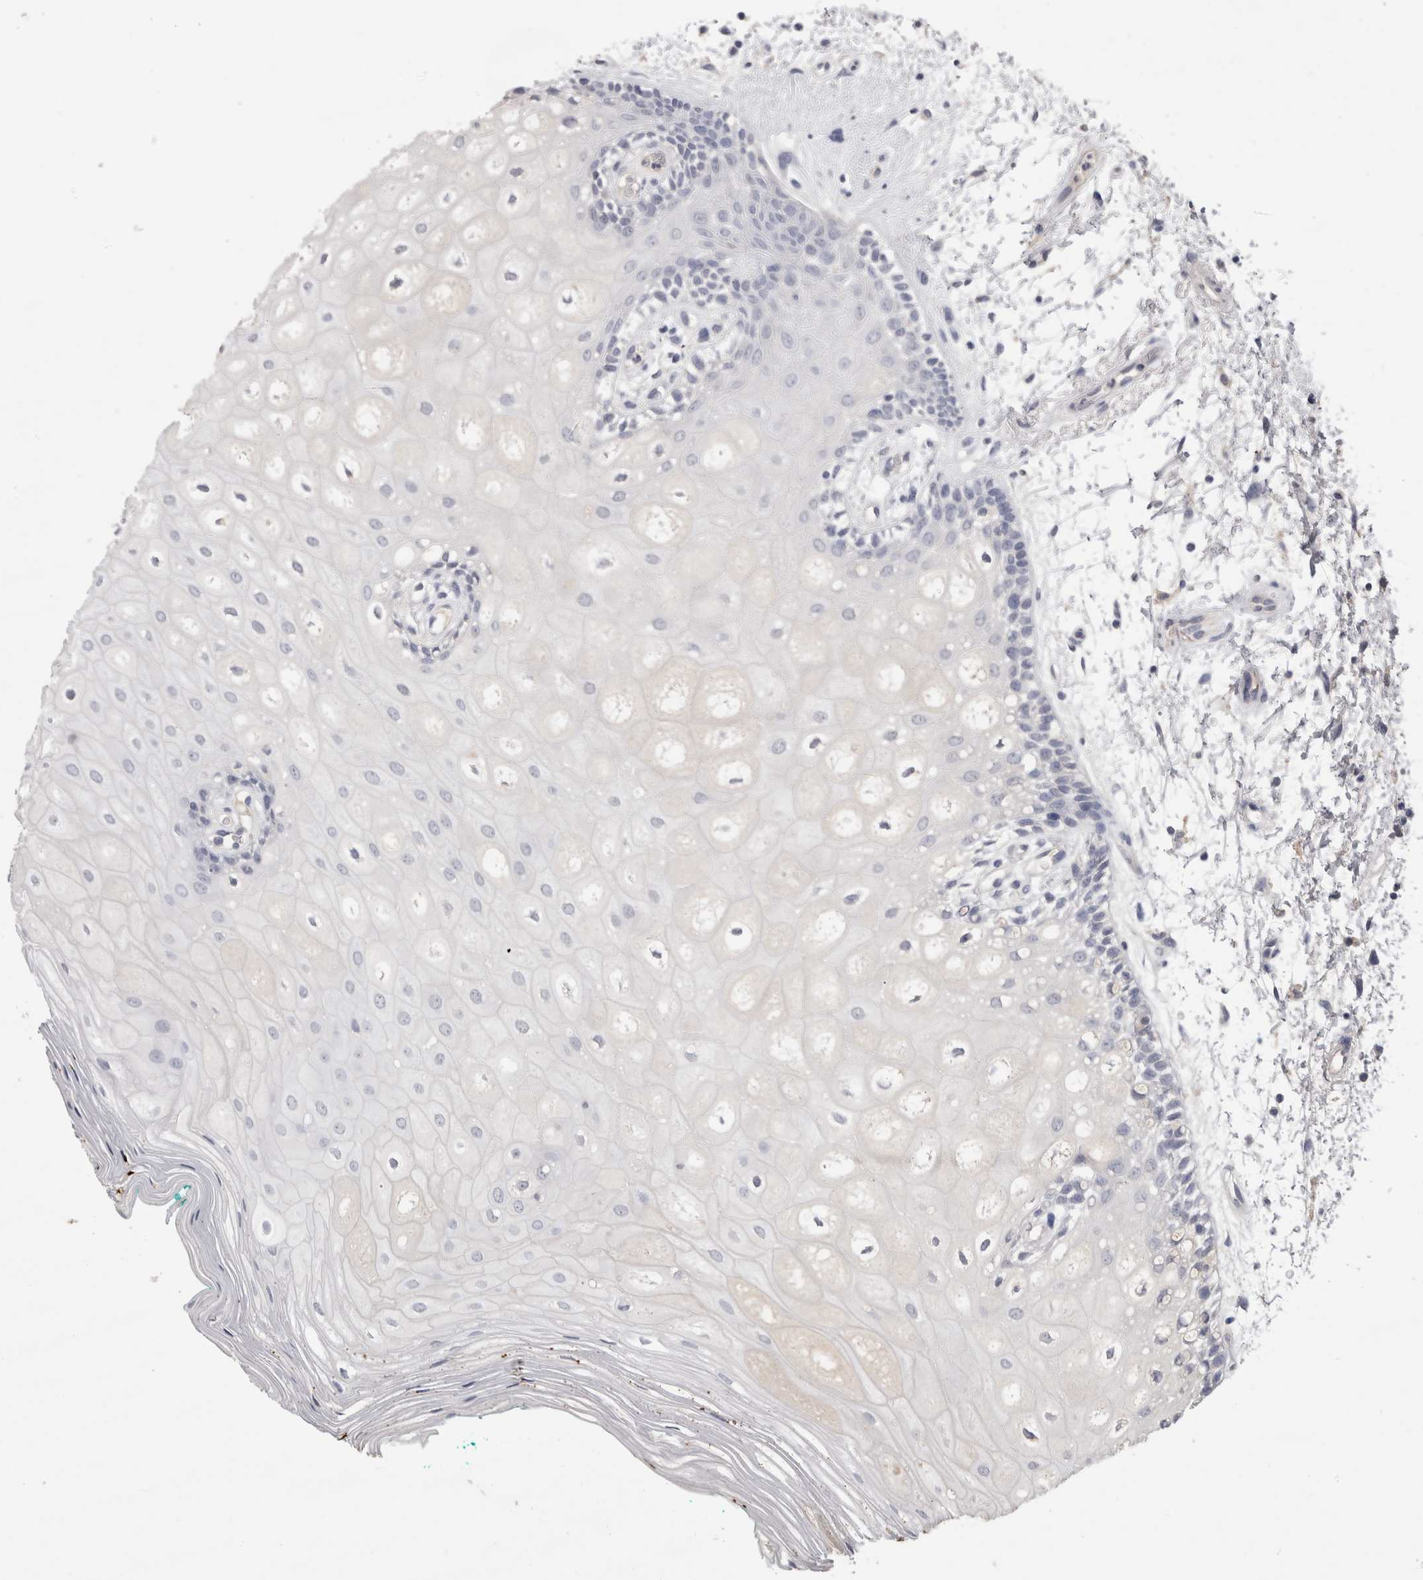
{"staining": {"intensity": "negative", "quantity": "none", "location": "none"}, "tissue": "oral mucosa", "cell_type": "Squamous epithelial cells", "image_type": "normal", "snomed": [{"axis": "morphology", "description": "Normal tissue, NOS"}, {"axis": "topography", "description": "Skeletal muscle"}, {"axis": "topography", "description": "Oral tissue"}, {"axis": "topography", "description": "Peripheral nerve tissue"}], "caption": "Immunohistochemistry of unremarkable oral mucosa exhibits no staining in squamous epithelial cells.", "gene": "REG1A", "patient": {"sex": "female", "age": 84}}